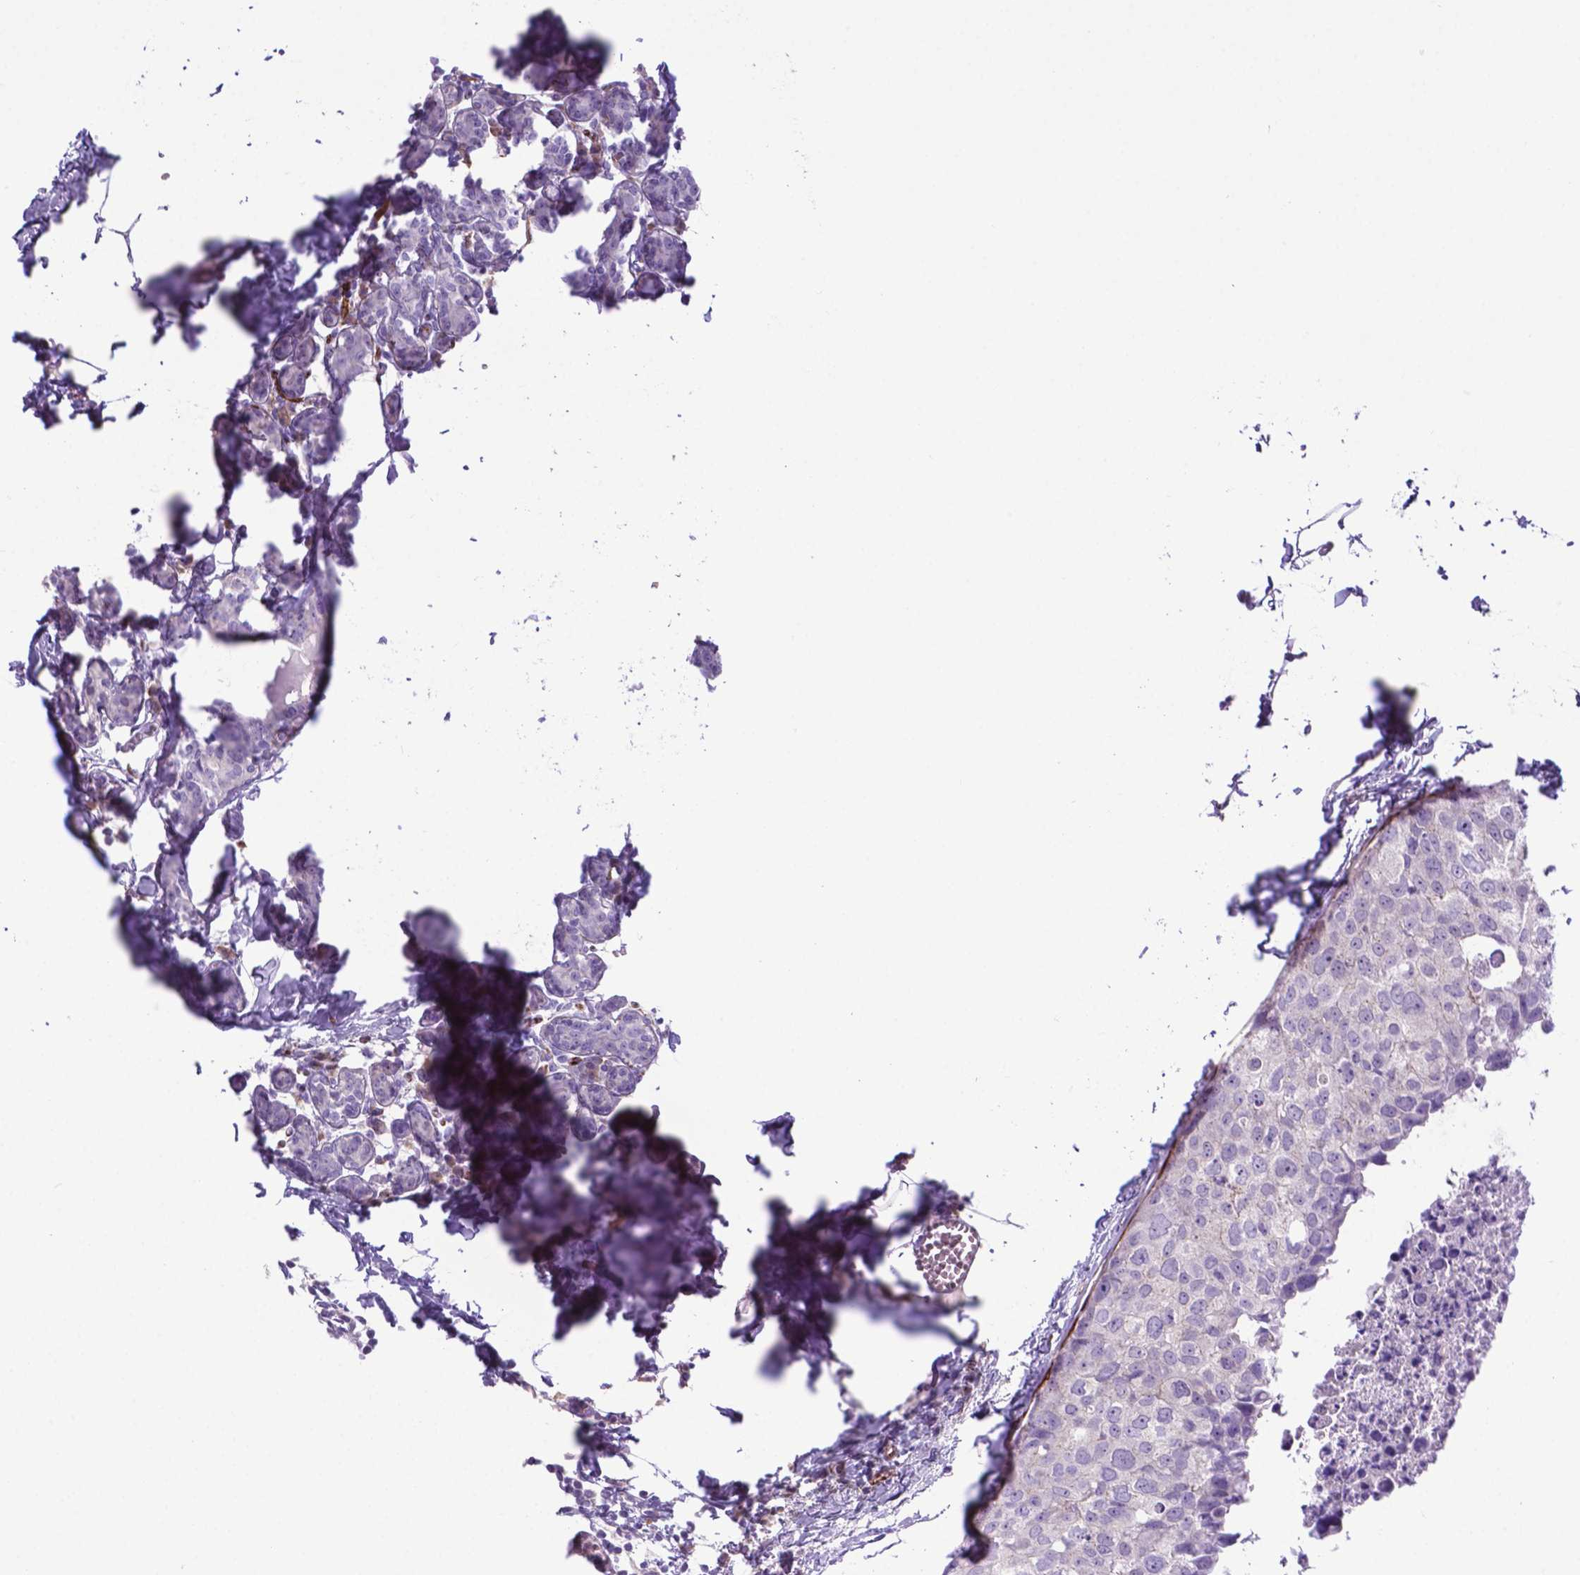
{"staining": {"intensity": "negative", "quantity": "none", "location": "none"}, "tissue": "breast cancer", "cell_type": "Tumor cells", "image_type": "cancer", "snomed": [{"axis": "morphology", "description": "Duct carcinoma"}, {"axis": "topography", "description": "Breast"}], "caption": "Immunohistochemical staining of intraductal carcinoma (breast) exhibits no significant positivity in tumor cells. The staining was performed using DAB to visualize the protein expression in brown, while the nuclei were stained in blue with hematoxylin (Magnification: 20x).", "gene": "LZTR1", "patient": {"sex": "female", "age": 38}}